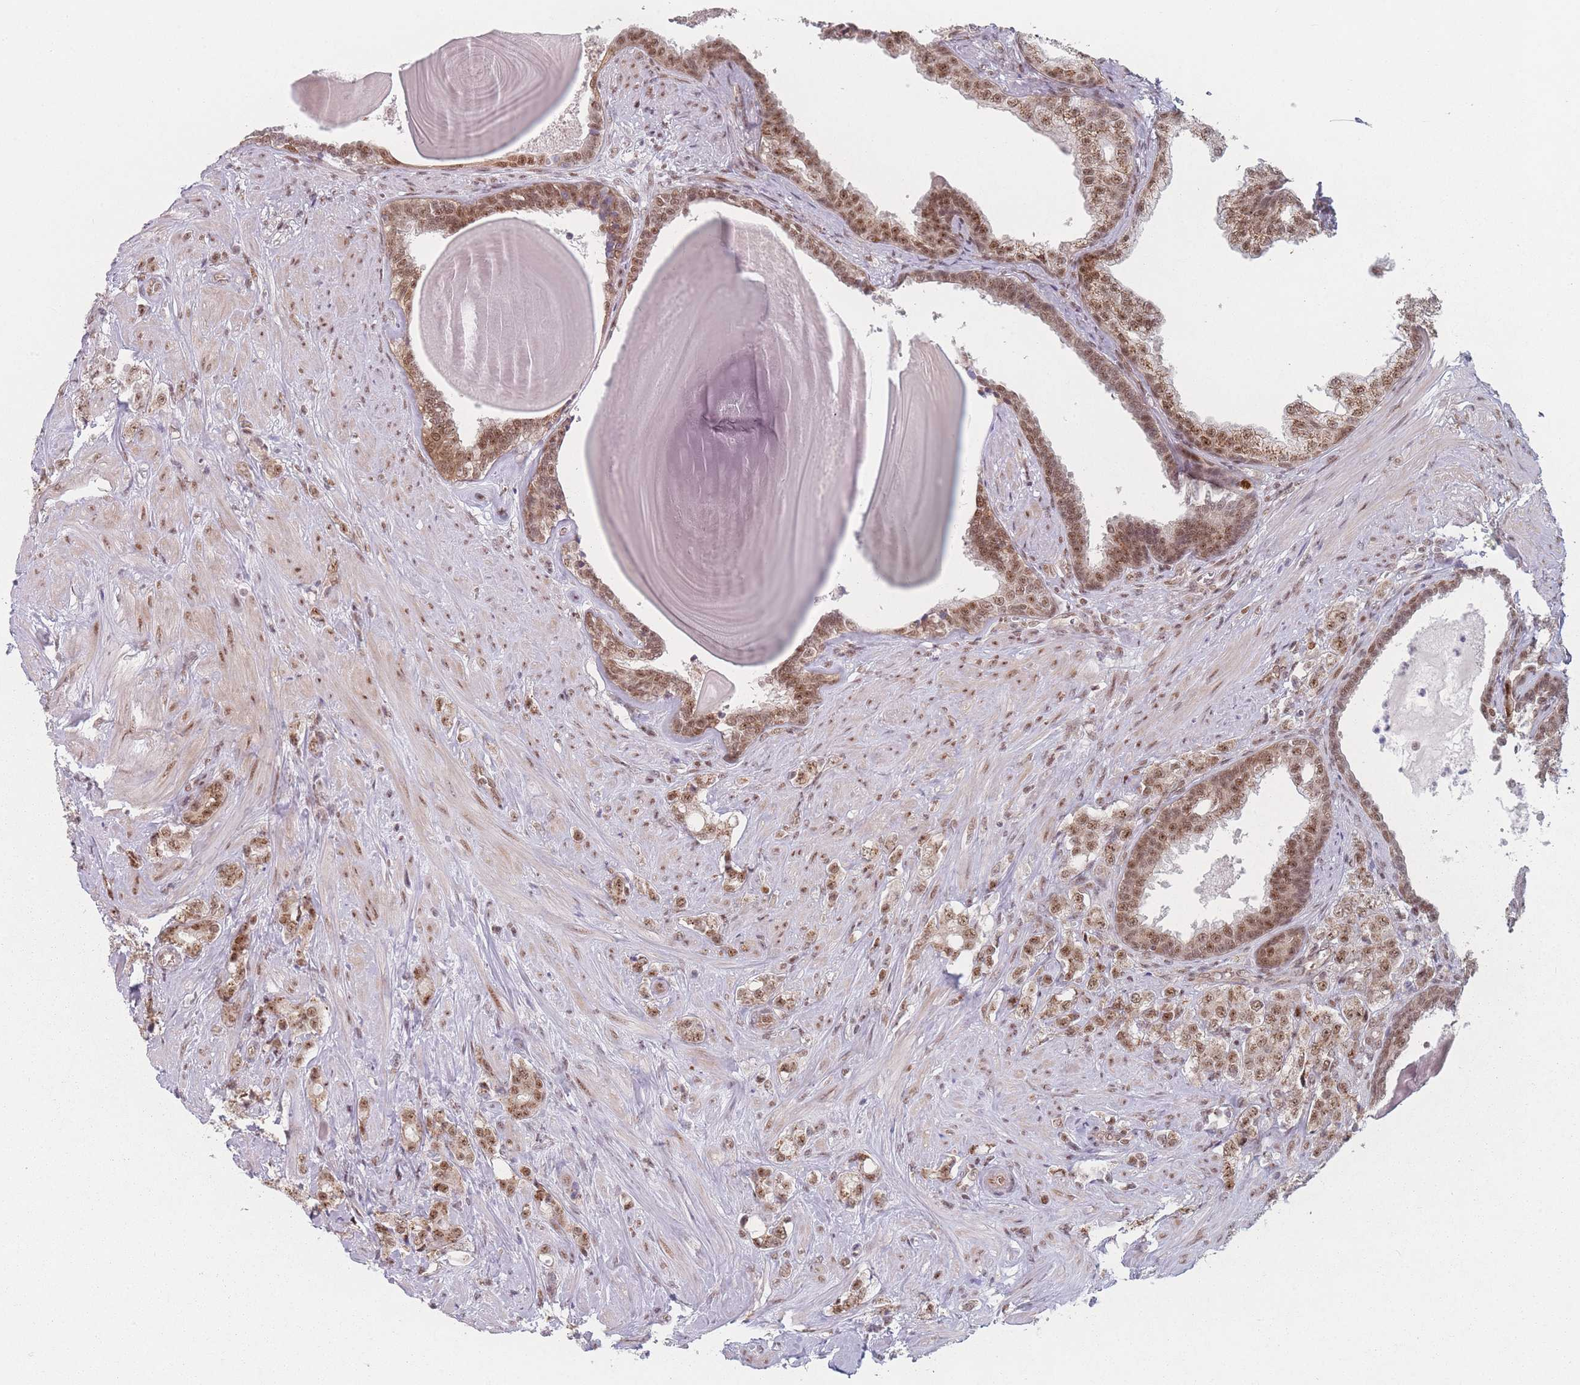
{"staining": {"intensity": "moderate", "quantity": ">75%", "location": "cytoplasmic/membranous,nuclear"}, "tissue": "prostate cancer", "cell_type": "Tumor cells", "image_type": "cancer", "snomed": [{"axis": "morphology", "description": "Adenocarcinoma, High grade"}, {"axis": "topography", "description": "Prostate"}], "caption": "Moderate cytoplasmic/membranous and nuclear protein positivity is seen in about >75% of tumor cells in prostate cancer (high-grade adenocarcinoma). The protein is stained brown, and the nuclei are stained in blue (DAB (3,3'-diaminobenzidine) IHC with brightfield microscopy, high magnification).", "gene": "ZC3H14", "patient": {"sex": "male", "age": 62}}